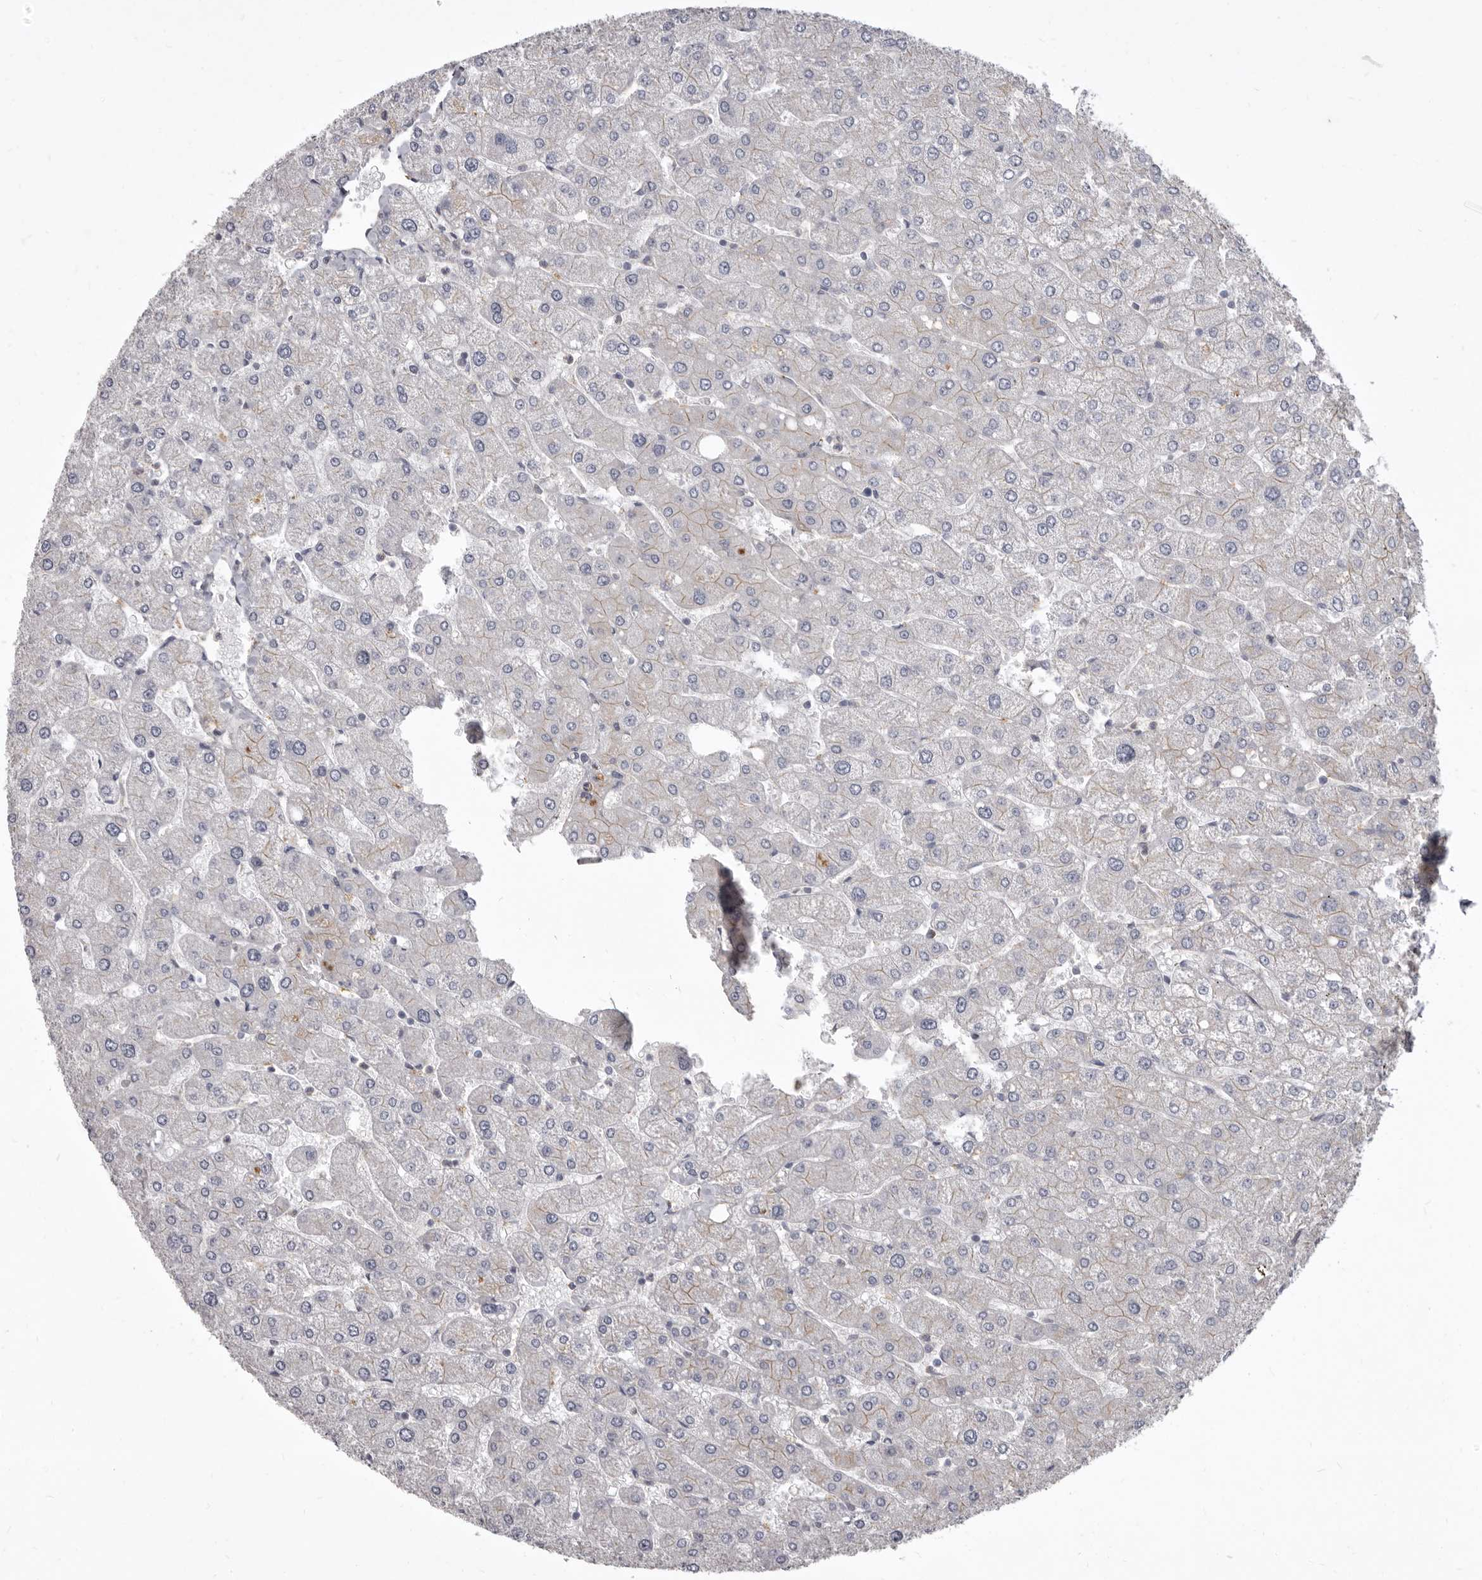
{"staining": {"intensity": "negative", "quantity": "none", "location": "none"}, "tissue": "liver", "cell_type": "Cholangiocytes", "image_type": "normal", "snomed": [{"axis": "morphology", "description": "Normal tissue, NOS"}, {"axis": "topography", "description": "Liver"}], "caption": "There is no significant positivity in cholangiocytes of liver. The staining is performed using DAB brown chromogen with nuclei counter-stained in using hematoxylin.", "gene": "P2RX6", "patient": {"sex": "male", "age": 55}}